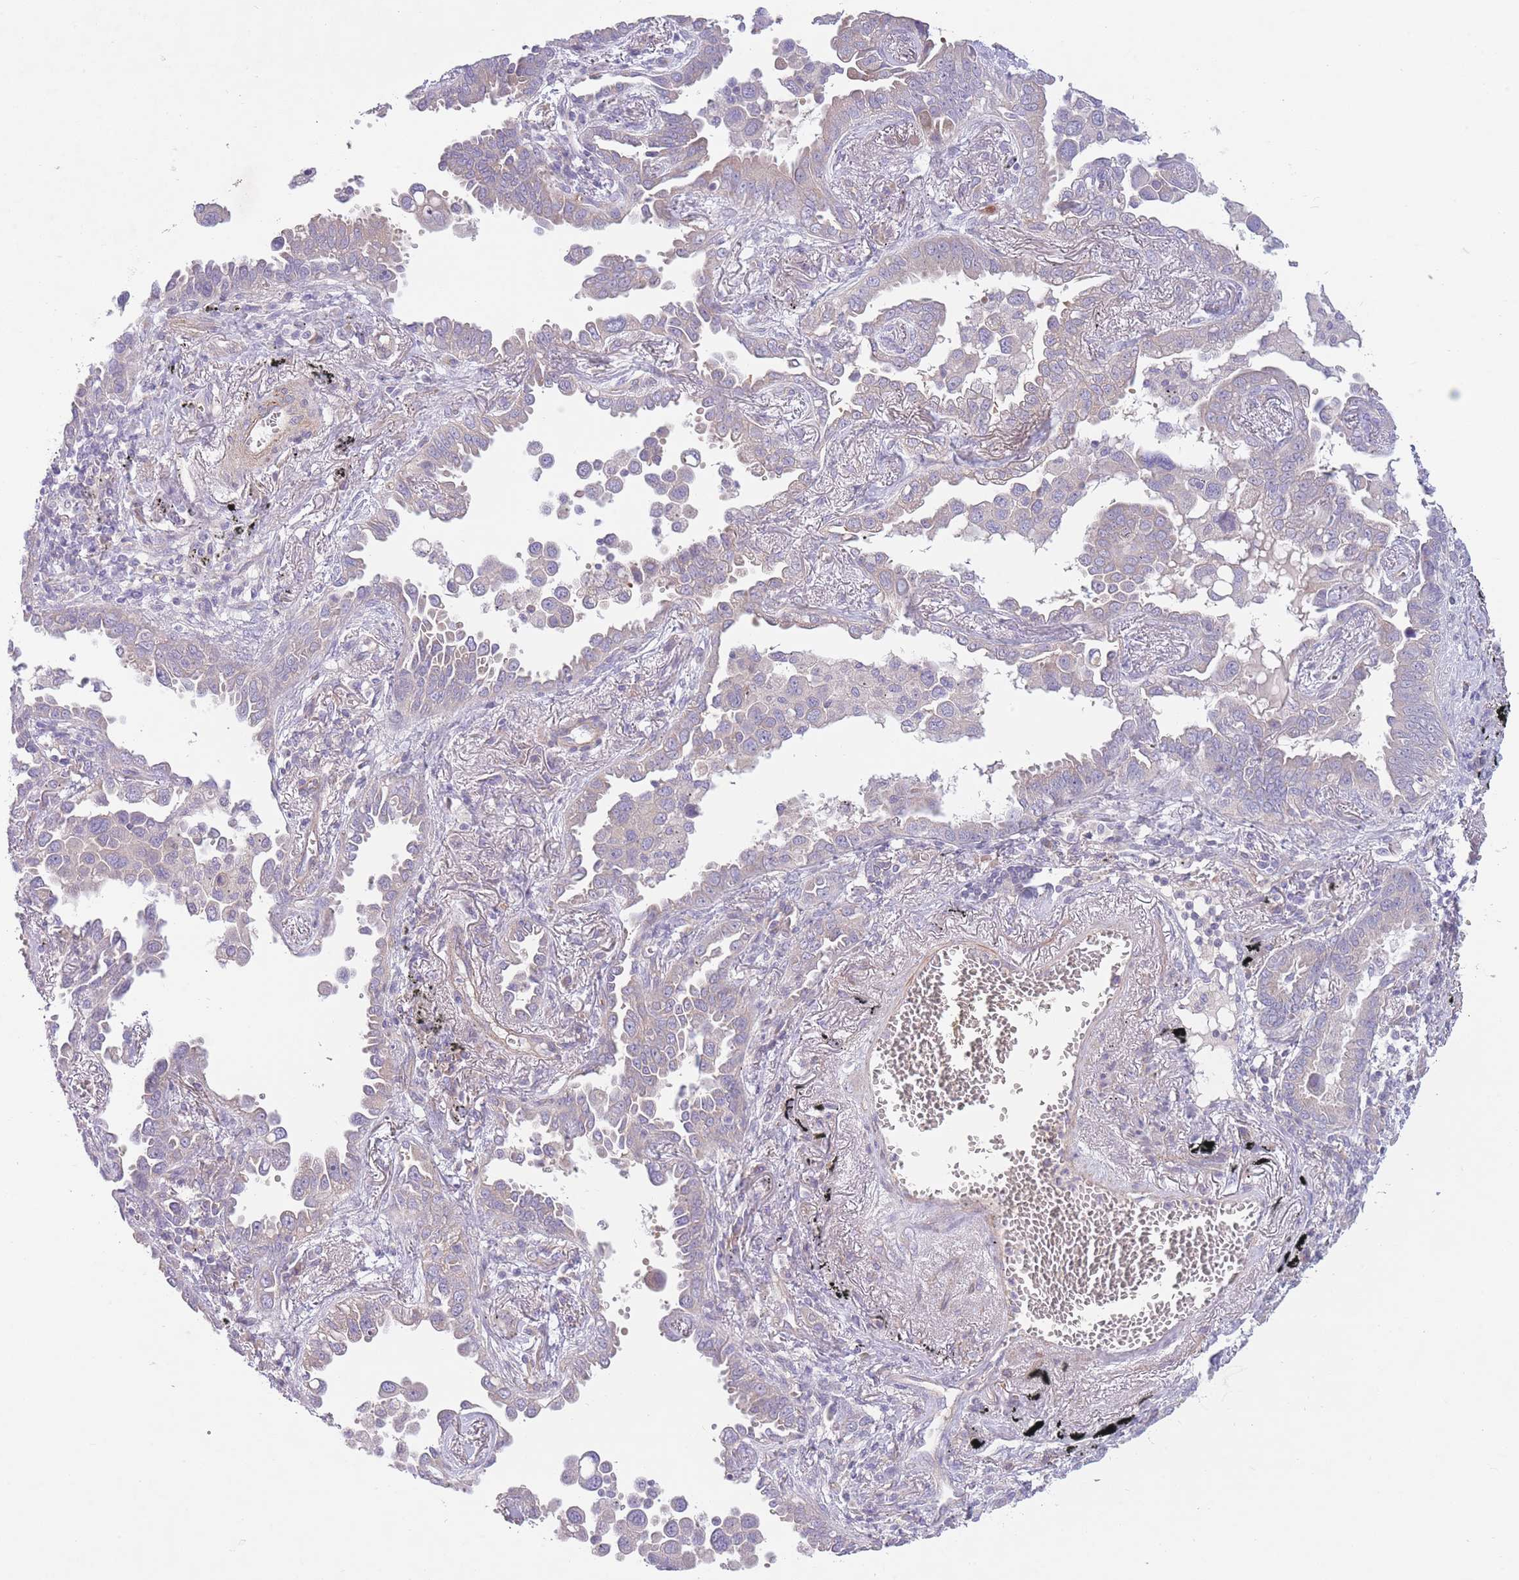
{"staining": {"intensity": "negative", "quantity": "none", "location": "none"}, "tissue": "lung cancer", "cell_type": "Tumor cells", "image_type": "cancer", "snomed": [{"axis": "morphology", "description": "Adenocarcinoma, NOS"}, {"axis": "topography", "description": "Lung"}], "caption": "There is no significant positivity in tumor cells of lung adenocarcinoma. The staining was performed using DAB (3,3'-diaminobenzidine) to visualize the protein expression in brown, while the nuclei were stained in blue with hematoxylin (Magnification: 20x).", "gene": "PNPLA5", "patient": {"sex": "male", "age": 67}}